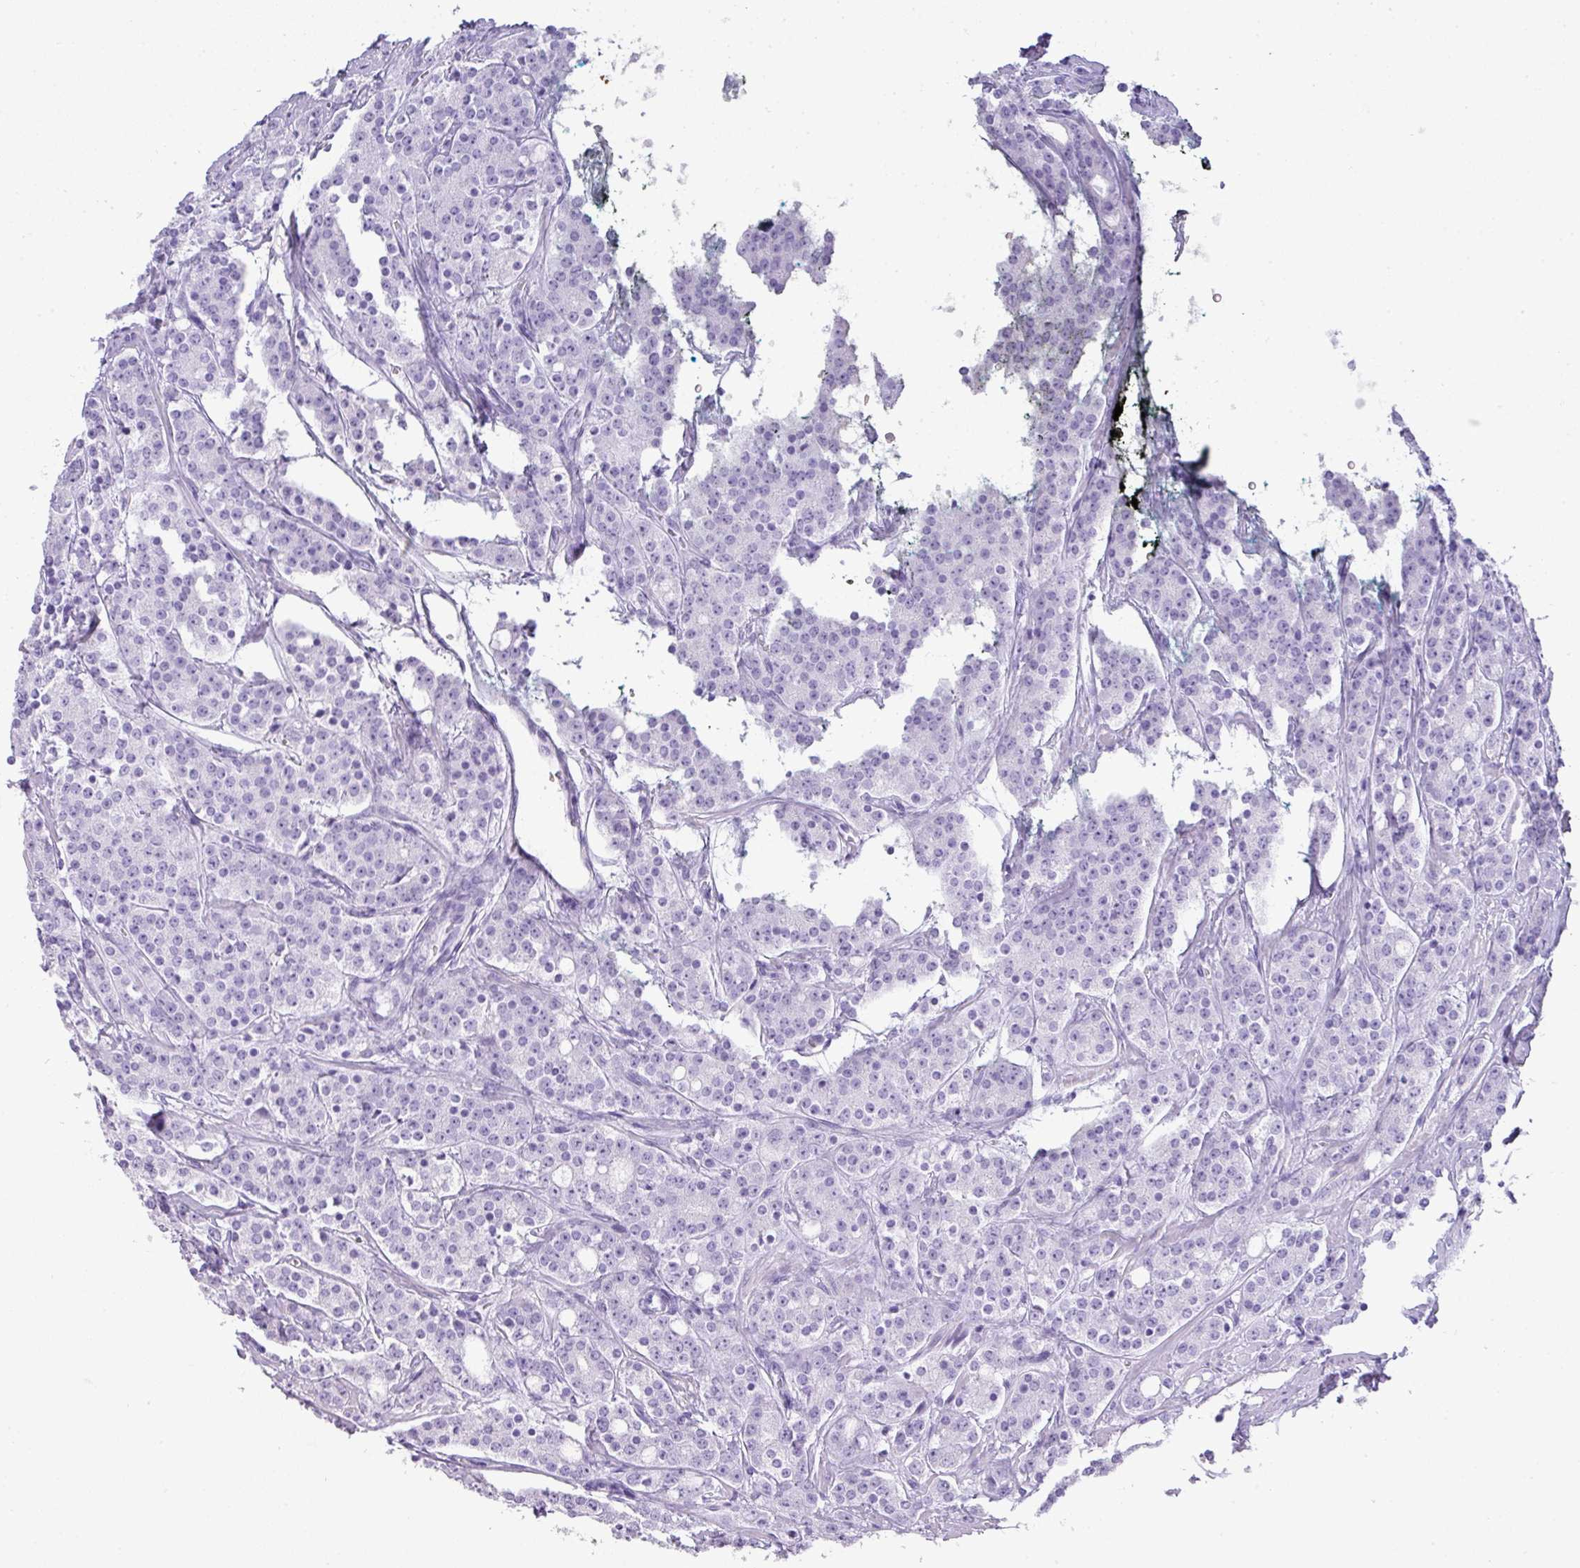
{"staining": {"intensity": "negative", "quantity": "none", "location": "none"}, "tissue": "prostate cancer", "cell_type": "Tumor cells", "image_type": "cancer", "snomed": [{"axis": "morphology", "description": "Adenocarcinoma, High grade"}, {"axis": "topography", "description": "Prostate"}], "caption": "Immunohistochemistry histopathology image of prostate cancer stained for a protein (brown), which reveals no staining in tumor cells.", "gene": "TNP1", "patient": {"sex": "male", "age": 62}}